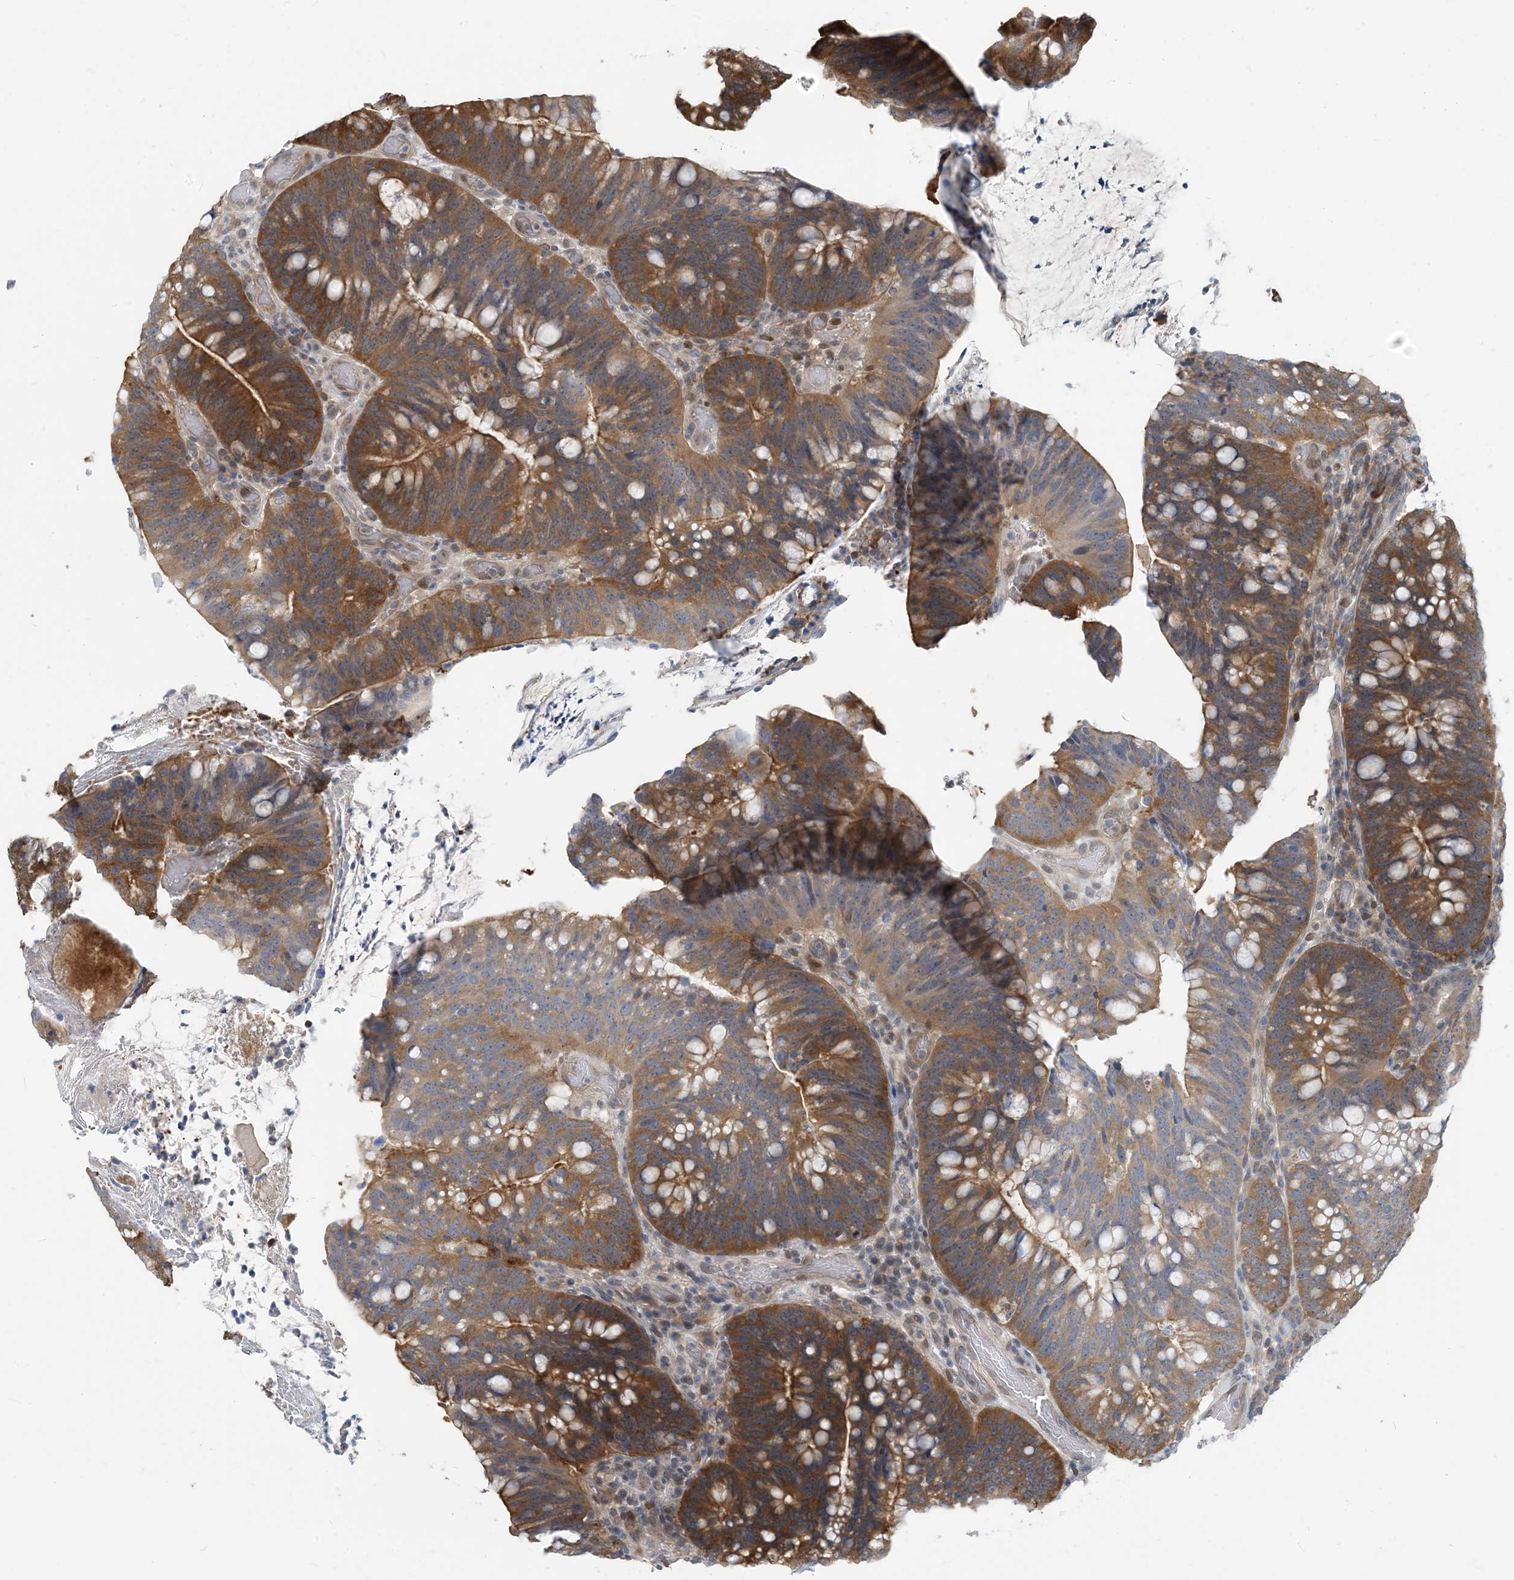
{"staining": {"intensity": "strong", "quantity": "25%-75%", "location": "cytoplasmic/membranous"}, "tissue": "colorectal cancer", "cell_type": "Tumor cells", "image_type": "cancer", "snomed": [{"axis": "morphology", "description": "Adenocarcinoma, NOS"}, {"axis": "topography", "description": "Colon"}], "caption": "Protein staining demonstrates strong cytoplasmic/membranous positivity in about 25%-75% of tumor cells in colorectal cancer. (DAB IHC with brightfield microscopy, high magnification).", "gene": "ZC3H12A", "patient": {"sex": "female", "age": 66}}